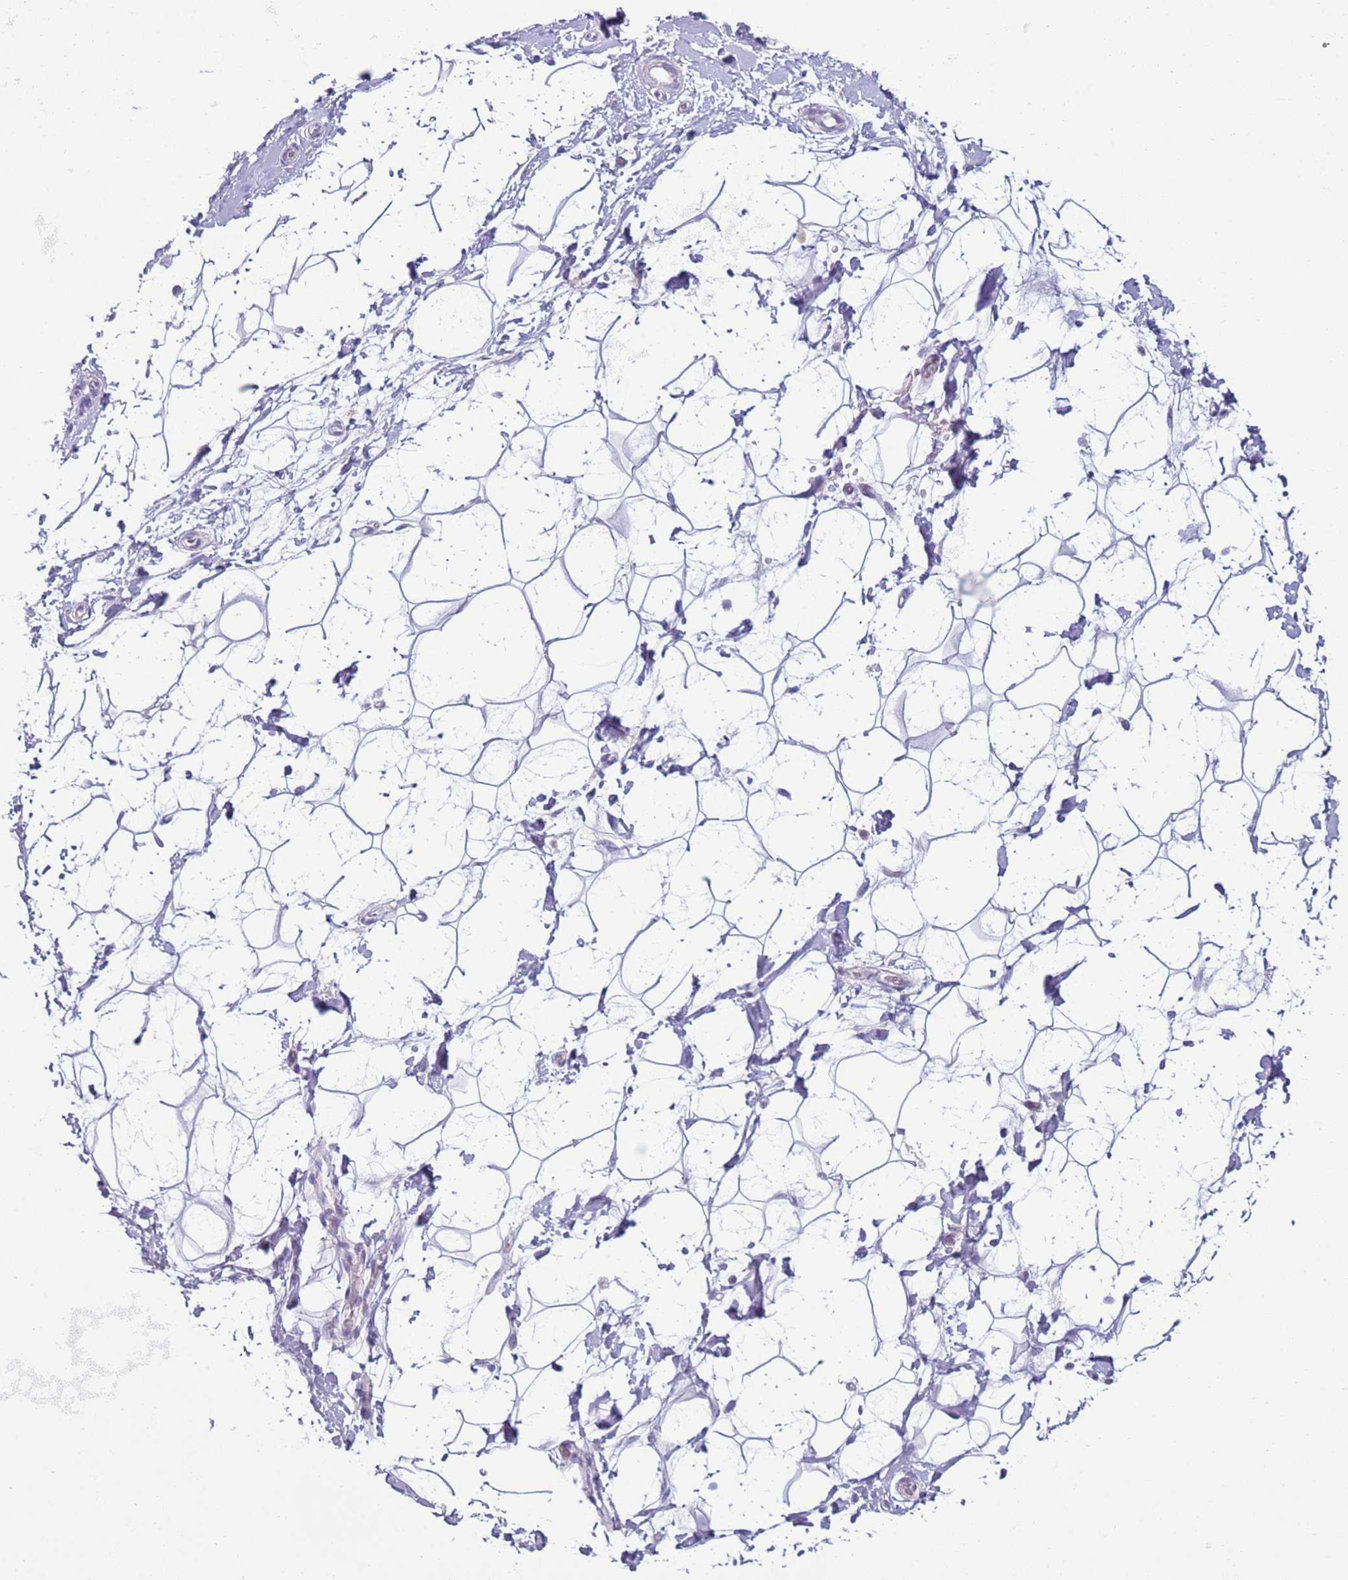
{"staining": {"intensity": "negative", "quantity": "none", "location": "none"}, "tissue": "adipose tissue", "cell_type": "Adipocytes", "image_type": "normal", "snomed": [{"axis": "morphology", "description": "Normal tissue, NOS"}, {"axis": "topography", "description": "Breast"}], "caption": "IHC of benign human adipose tissue exhibits no staining in adipocytes.", "gene": "OAF", "patient": {"sex": "female", "age": 26}}